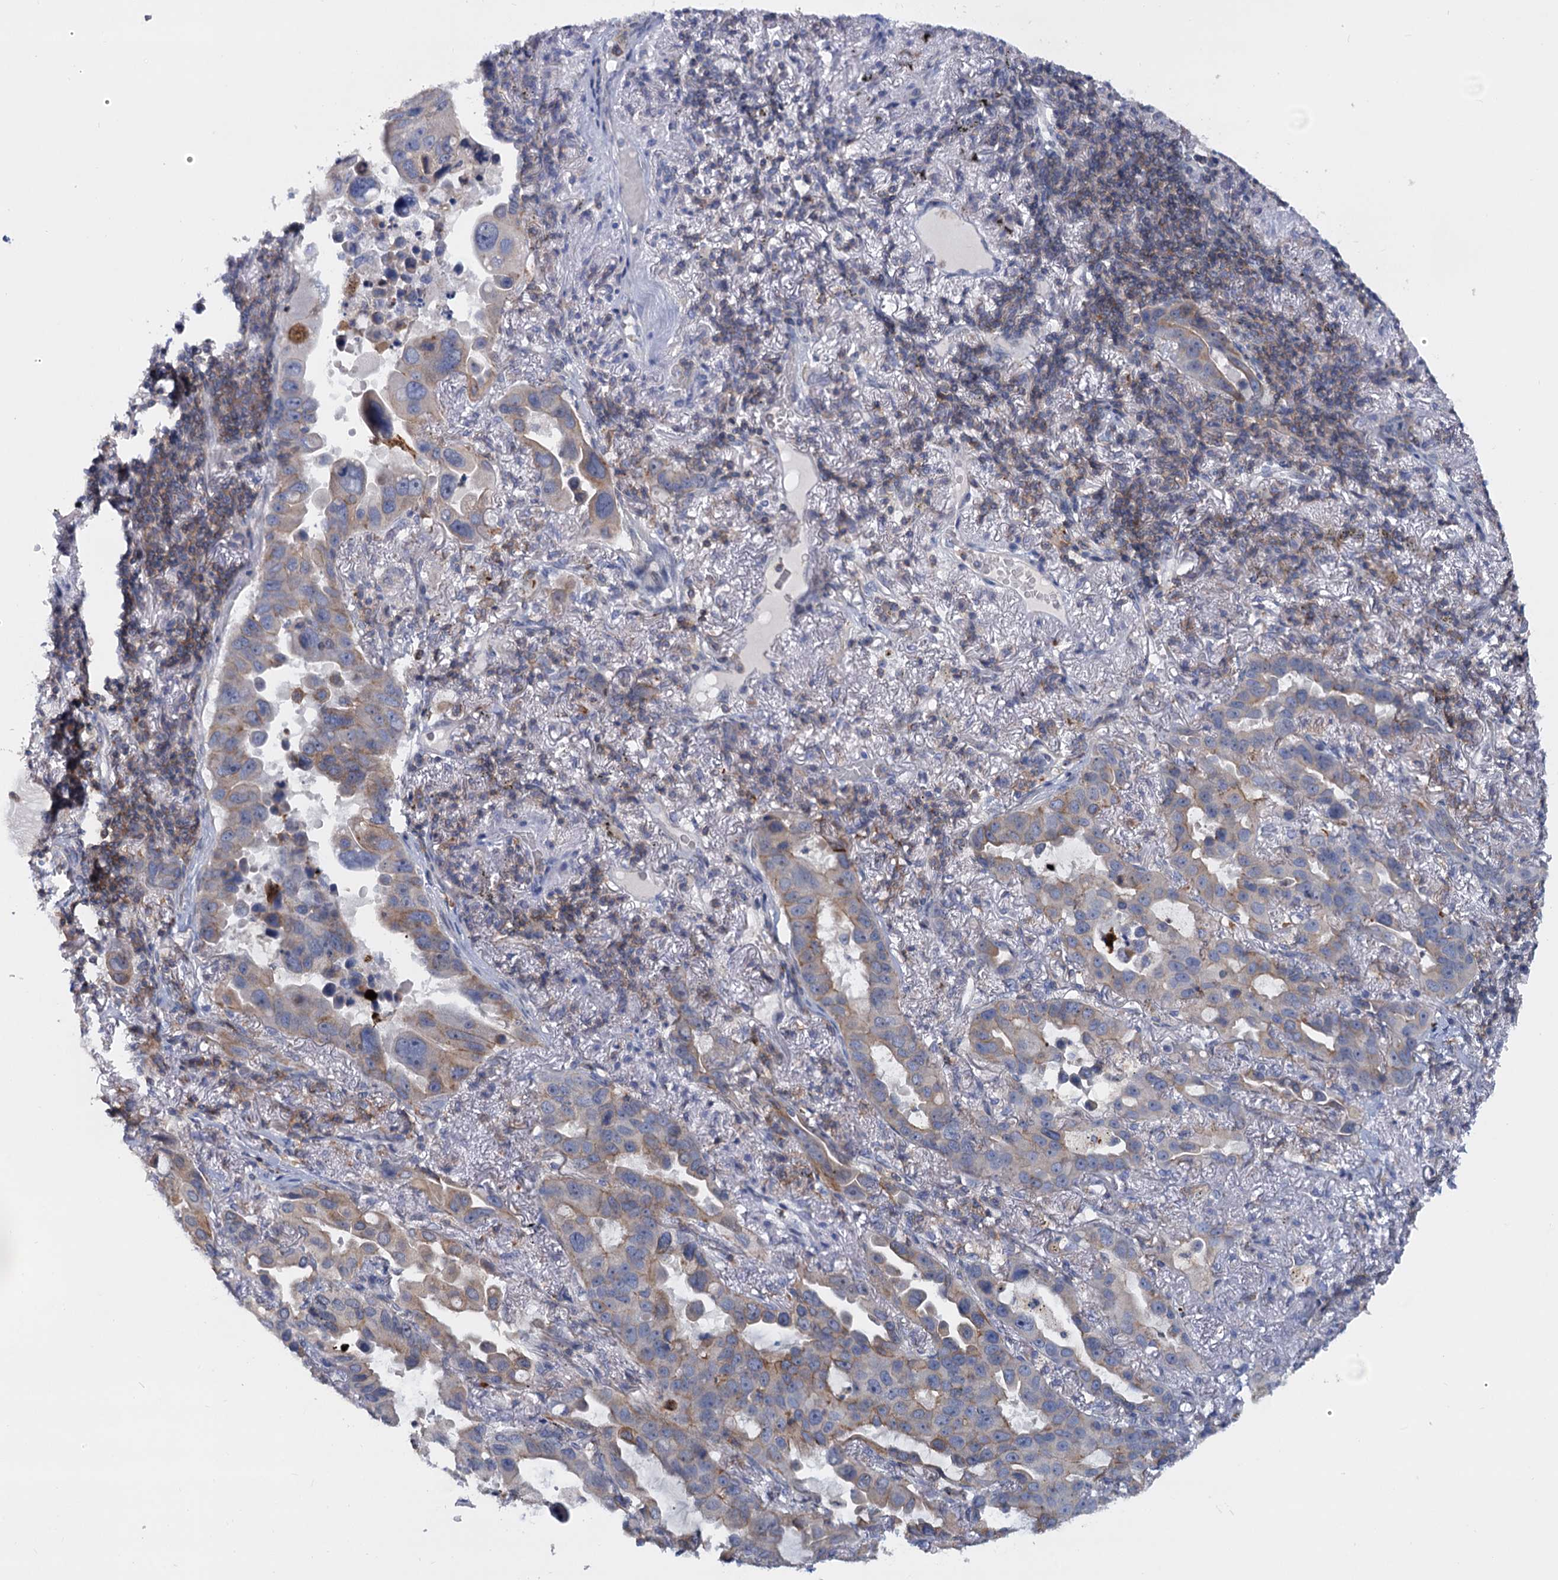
{"staining": {"intensity": "moderate", "quantity": "<25%", "location": "cytoplasmic/membranous"}, "tissue": "lung cancer", "cell_type": "Tumor cells", "image_type": "cancer", "snomed": [{"axis": "morphology", "description": "Adenocarcinoma, NOS"}, {"axis": "topography", "description": "Lung"}], "caption": "DAB (3,3'-diaminobenzidine) immunohistochemical staining of adenocarcinoma (lung) shows moderate cytoplasmic/membranous protein positivity in approximately <25% of tumor cells.", "gene": "LRCH4", "patient": {"sex": "male", "age": 64}}